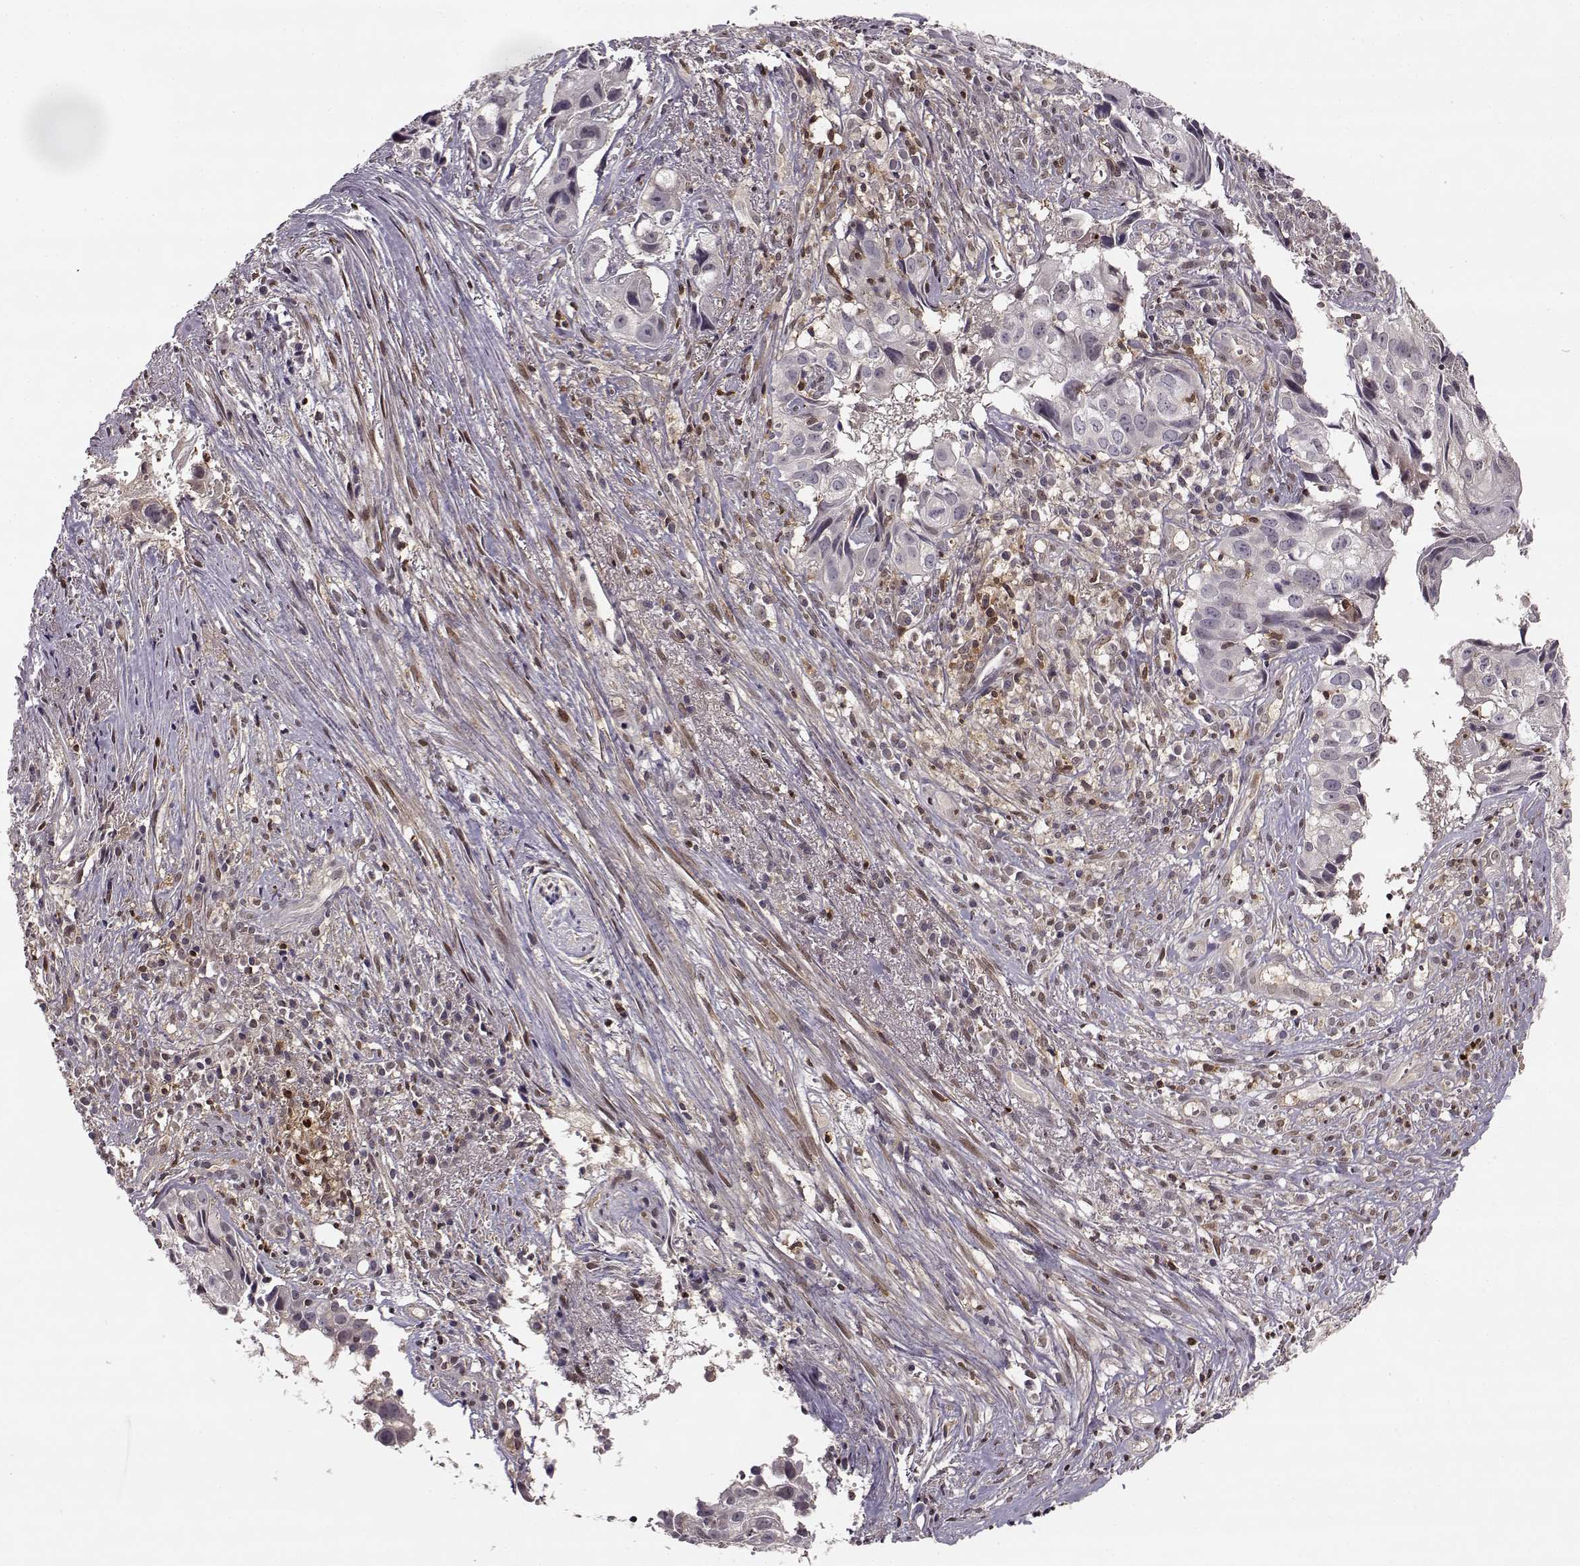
{"staining": {"intensity": "negative", "quantity": "none", "location": "none"}, "tissue": "cervical cancer", "cell_type": "Tumor cells", "image_type": "cancer", "snomed": [{"axis": "morphology", "description": "Squamous cell carcinoma, NOS"}, {"axis": "topography", "description": "Cervix"}], "caption": "Micrograph shows no protein expression in tumor cells of cervical squamous cell carcinoma tissue.", "gene": "MFSD1", "patient": {"sex": "female", "age": 53}}